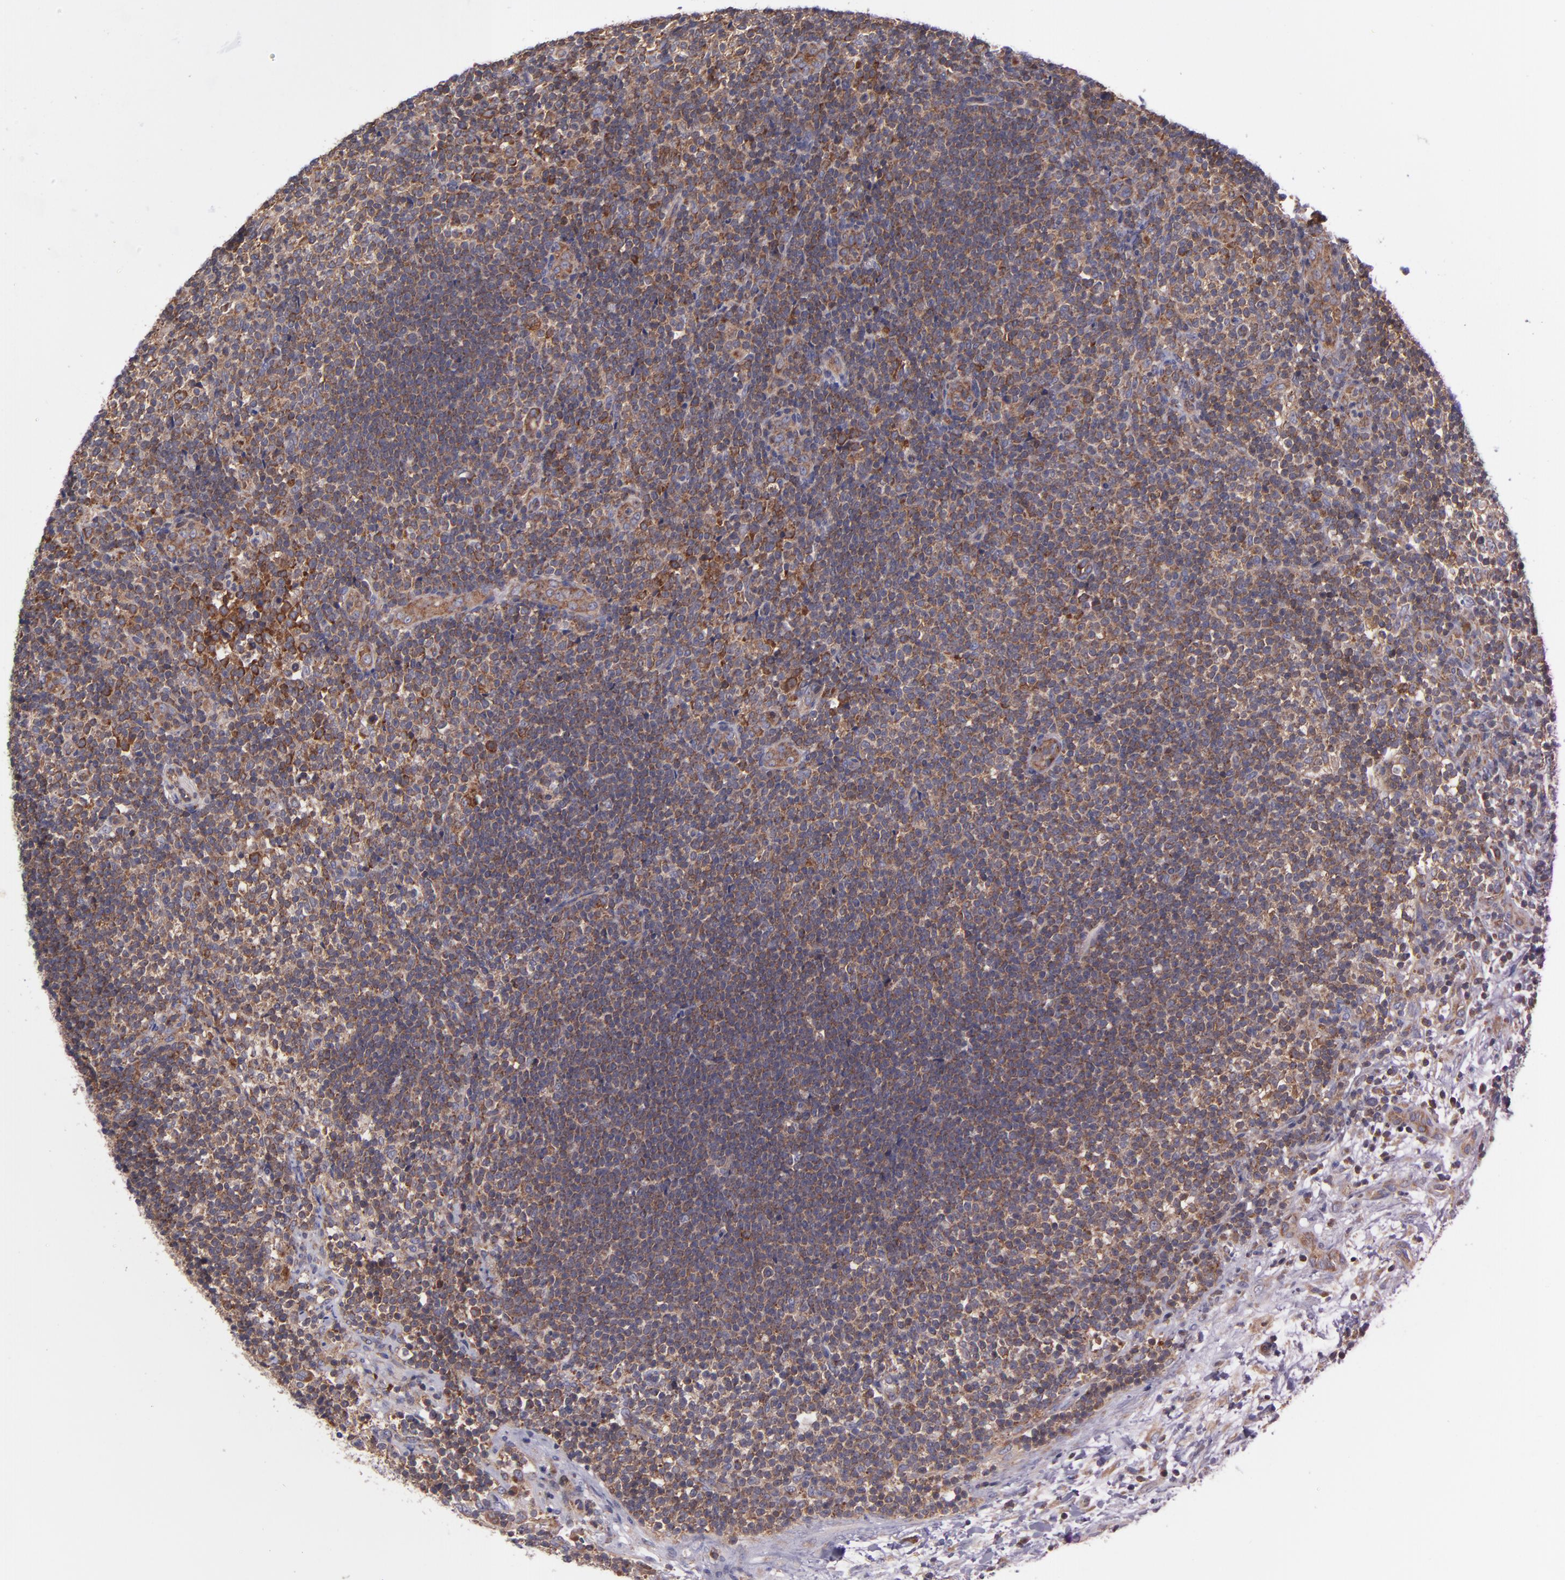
{"staining": {"intensity": "moderate", "quantity": ">75%", "location": "cytoplasmic/membranous"}, "tissue": "lymphoma", "cell_type": "Tumor cells", "image_type": "cancer", "snomed": [{"axis": "morphology", "description": "Malignant lymphoma, non-Hodgkin's type, Low grade"}, {"axis": "topography", "description": "Lymph node"}], "caption": "This is a micrograph of immunohistochemistry staining of low-grade malignant lymphoma, non-Hodgkin's type, which shows moderate expression in the cytoplasmic/membranous of tumor cells.", "gene": "EIF4ENIF1", "patient": {"sex": "female", "age": 76}}